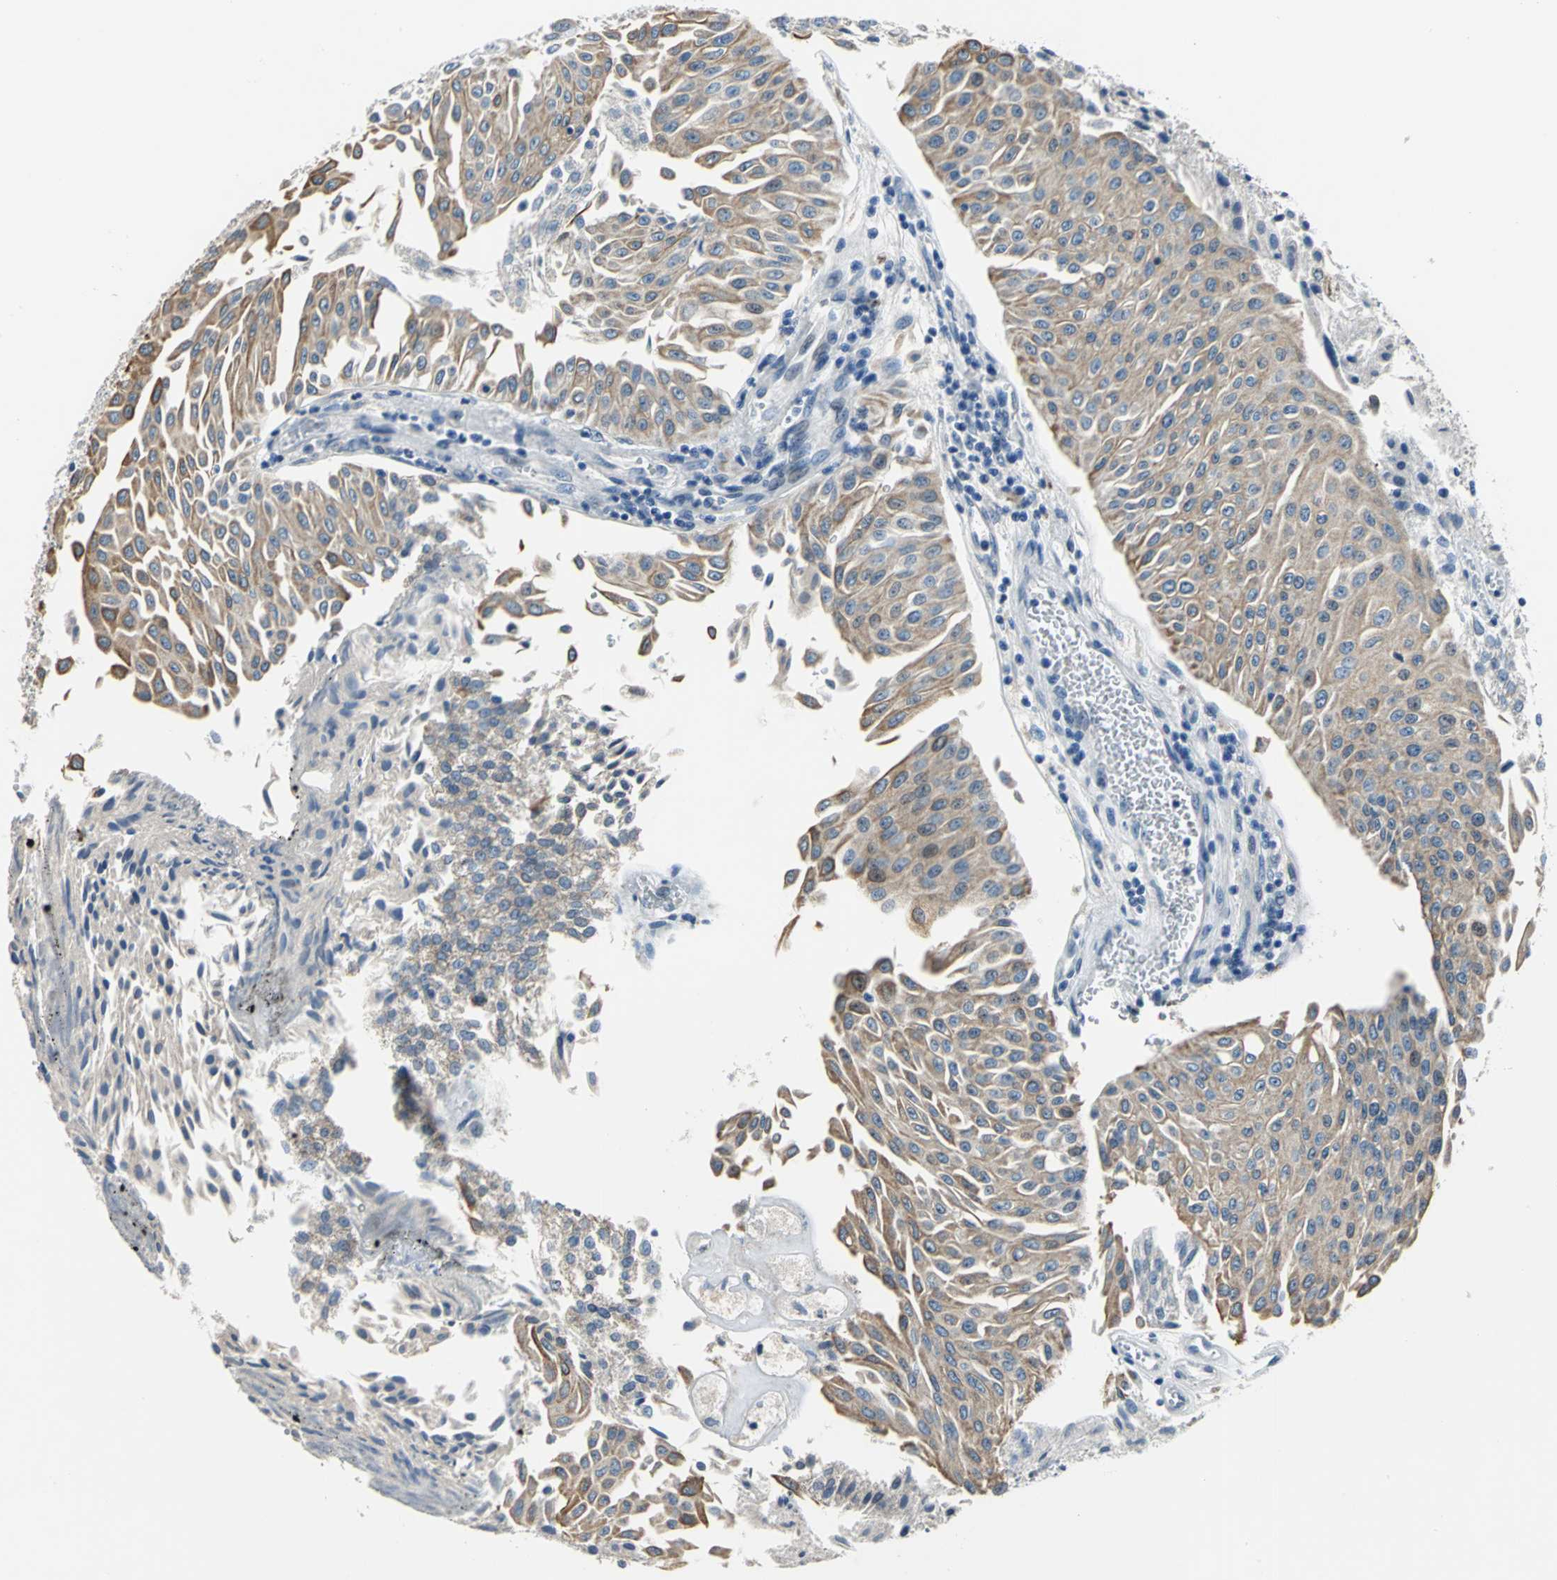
{"staining": {"intensity": "weak", "quantity": ">75%", "location": "cytoplasmic/membranous"}, "tissue": "urothelial cancer", "cell_type": "Tumor cells", "image_type": "cancer", "snomed": [{"axis": "morphology", "description": "Urothelial carcinoma, Low grade"}, {"axis": "topography", "description": "Urinary bladder"}], "caption": "Tumor cells display low levels of weak cytoplasmic/membranous staining in about >75% of cells in urothelial cancer.", "gene": "RASD2", "patient": {"sex": "male", "age": 86}}